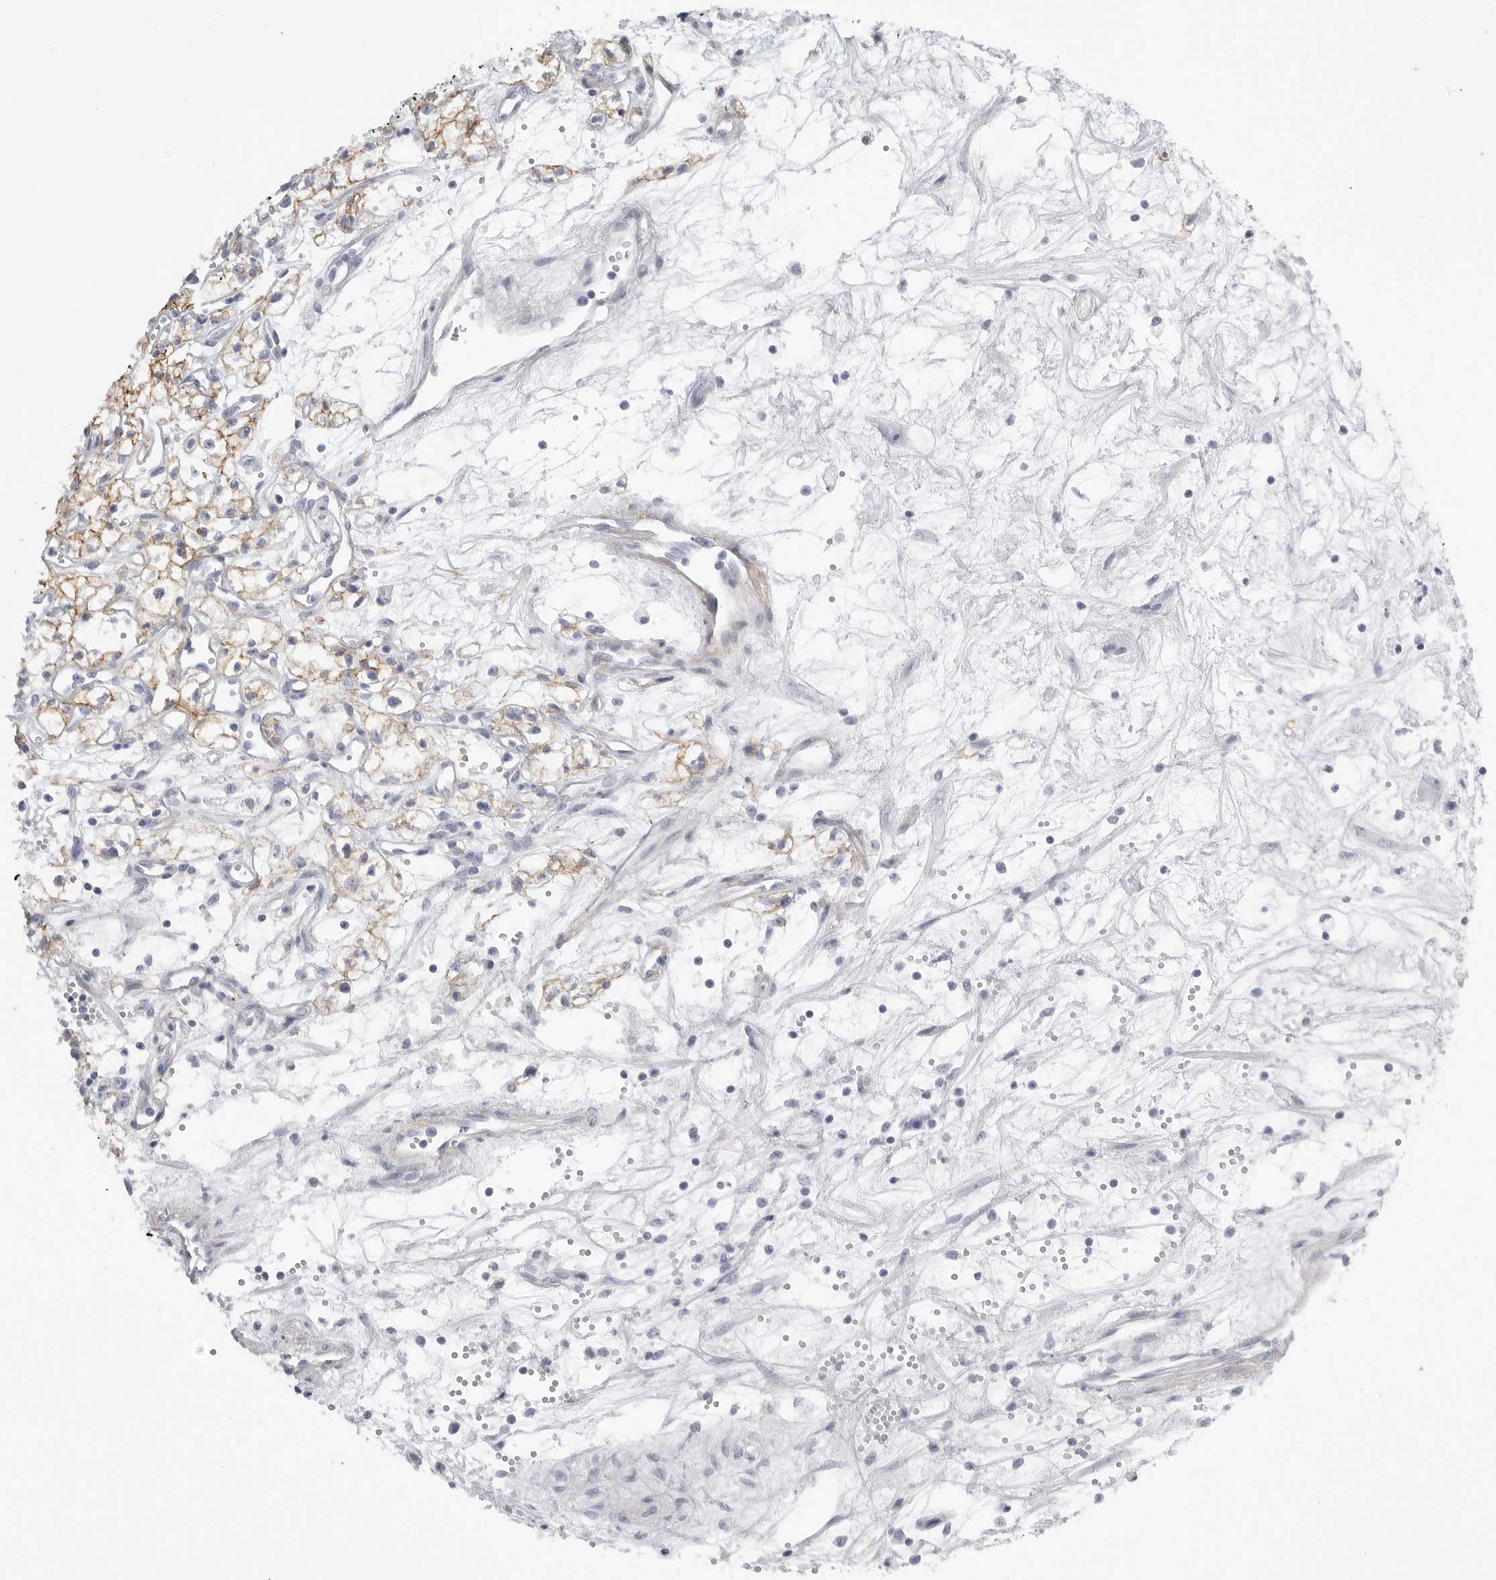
{"staining": {"intensity": "moderate", "quantity": ">75%", "location": "cytoplasmic/membranous"}, "tissue": "renal cancer", "cell_type": "Tumor cells", "image_type": "cancer", "snomed": [{"axis": "morphology", "description": "Adenocarcinoma, NOS"}, {"axis": "topography", "description": "Kidney"}], "caption": "IHC (DAB (3,3'-diaminobenzidine)) staining of adenocarcinoma (renal) reveals moderate cytoplasmic/membranous protein positivity in about >75% of tumor cells.", "gene": "TNR", "patient": {"sex": "male", "age": 59}}